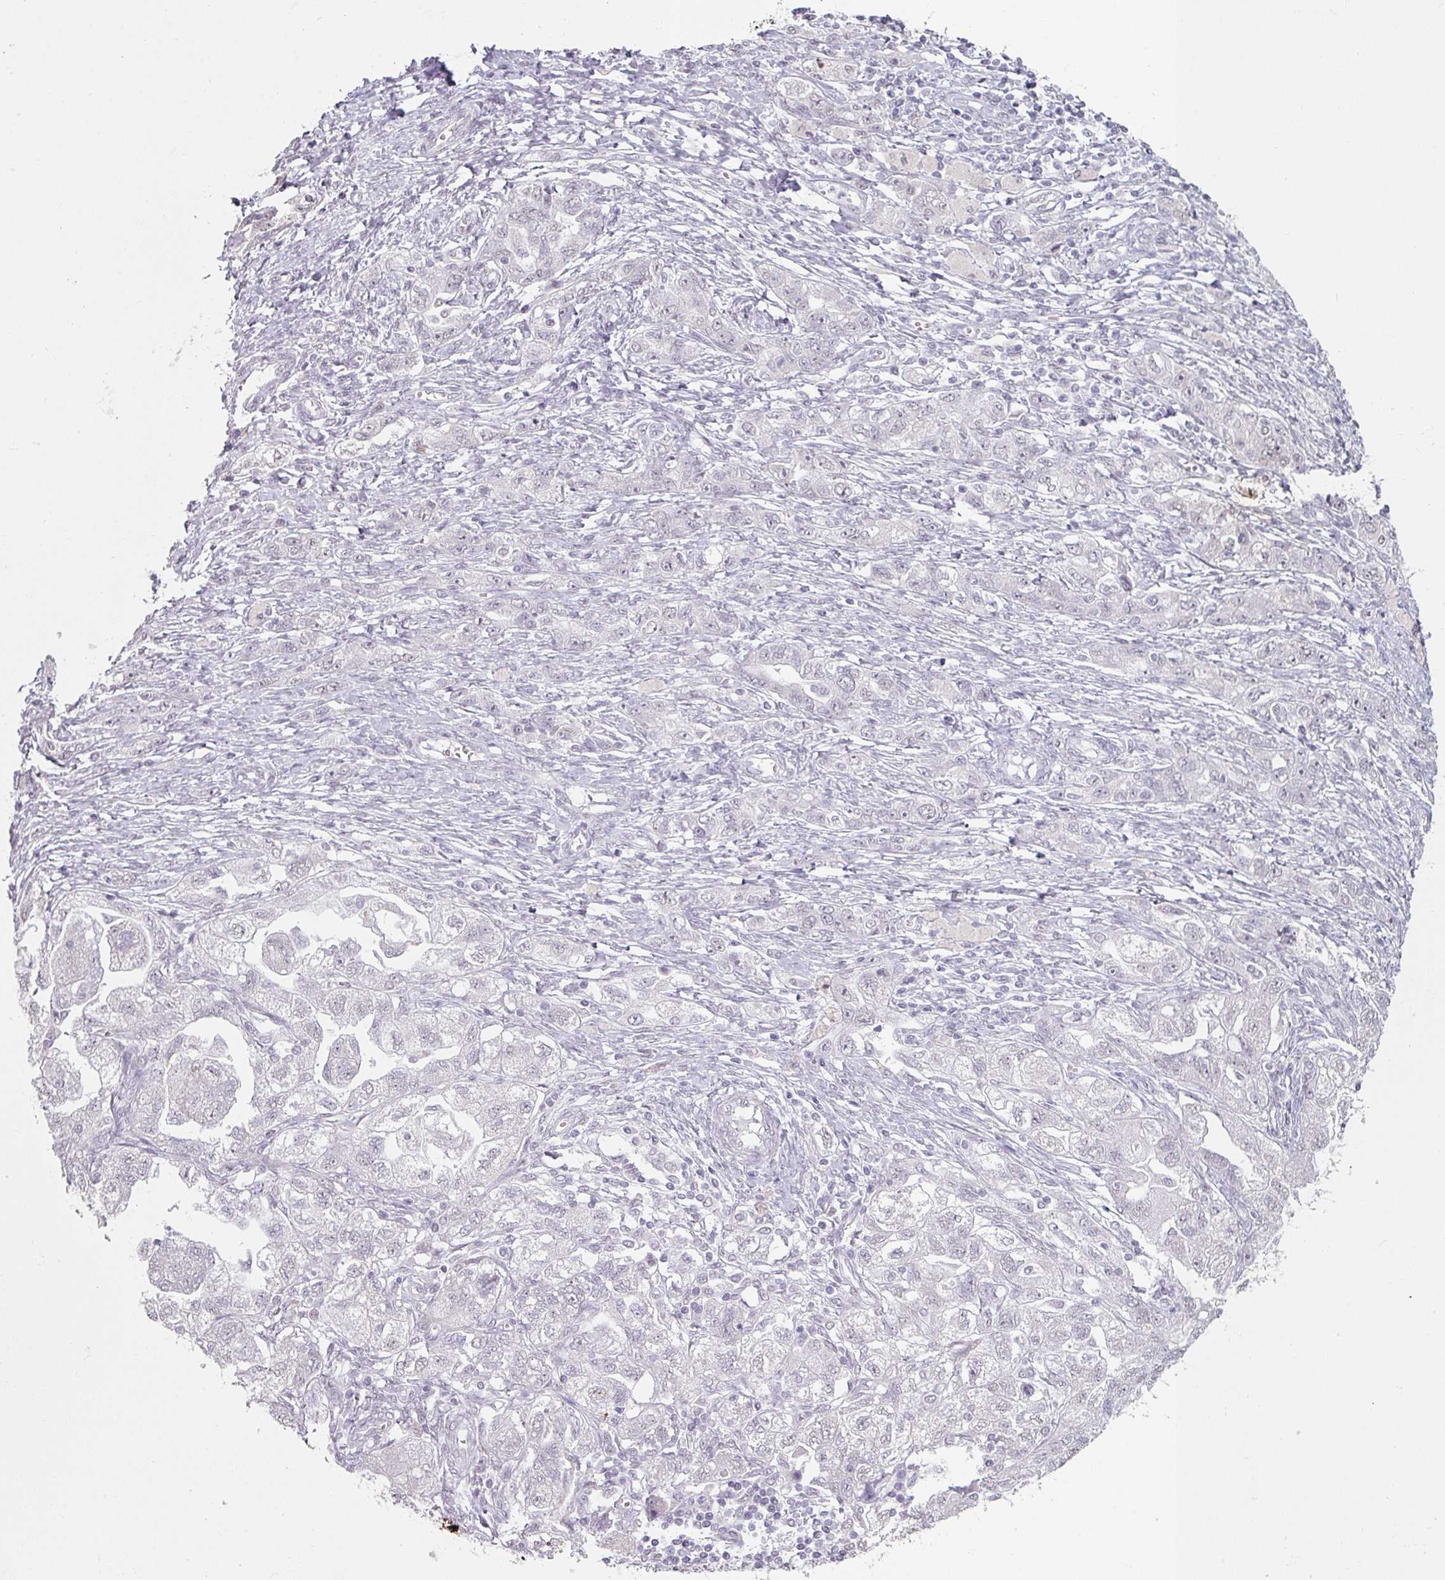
{"staining": {"intensity": "negative", "quantity": "none", "location": "none"}, "tissue": "ovarian cancer", "cell_type": "Tumor cells", "image_type": "cancer", "snomed": [{"axis": "morphology", "description": "Carcinoma, NOS"}, {"axis": "morphology", "description": "Cystadenocarcinoma, serous, NOS"}, {"axis": "topography", "description": "Ovary"}], "caption": "Tumor cells are negative for protein expression in human ovarian carcinoma.", "gene": "SPRR1A", "patient": {"sex": "female", "age": 69}}